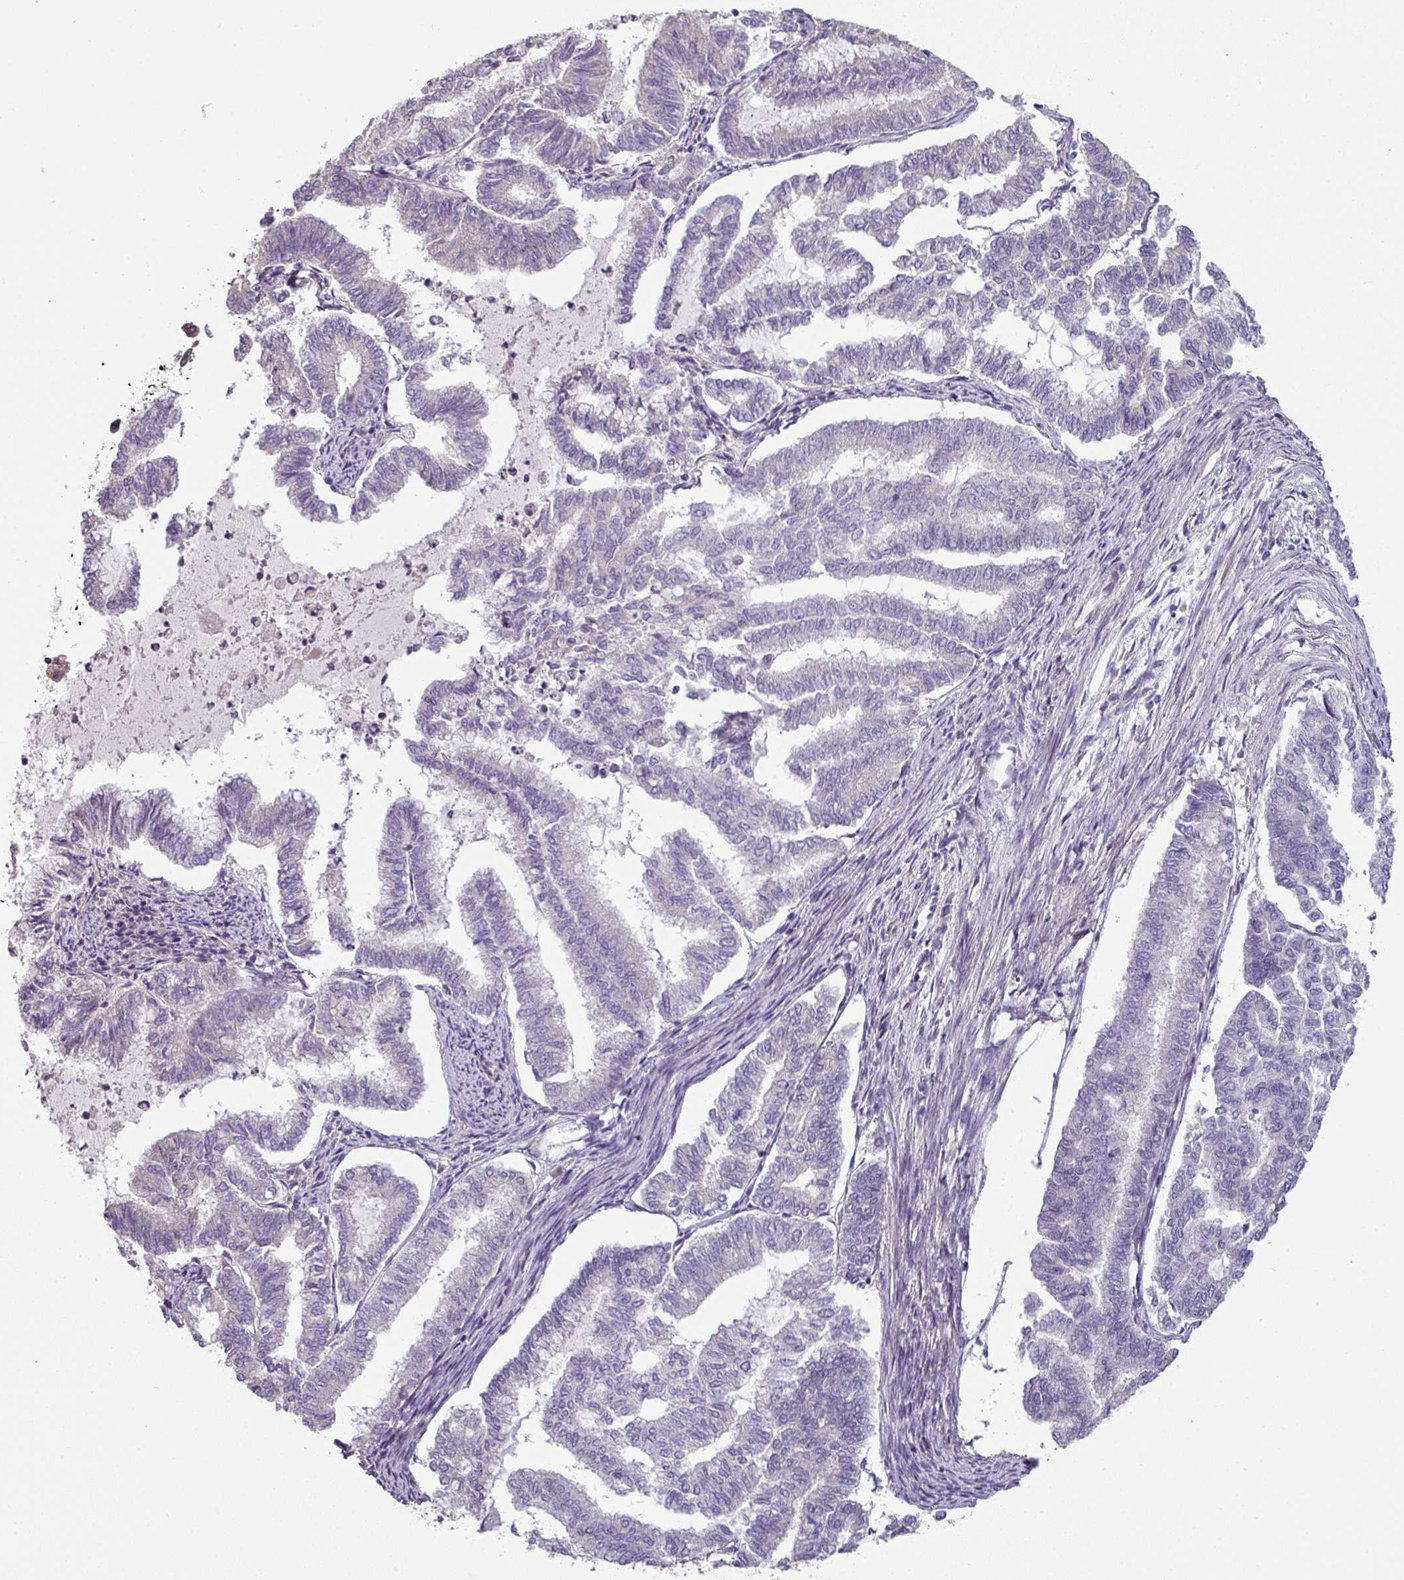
{"staining": {"intensity": "negative", "quantity": "none", "location": "none"}, "tissue": "endometrial cancer", "cell_type": "Tumor cells", "image_type": "cancer", "snomed": [{"axis": "morphology", "description": "Adenocarcinoma, NOS"}, {"axis": "topography", "description": "Endometrium"}], "caption": "DAB (3,3'-diaminobenzidine) immunohistochemical staining of endometrial adenocarcinoma shows no significant expression in tumor cells. Nuclei are stained in blue.", "gene": "LRRC9", "patient": {"sex": "female", "age": 79}}